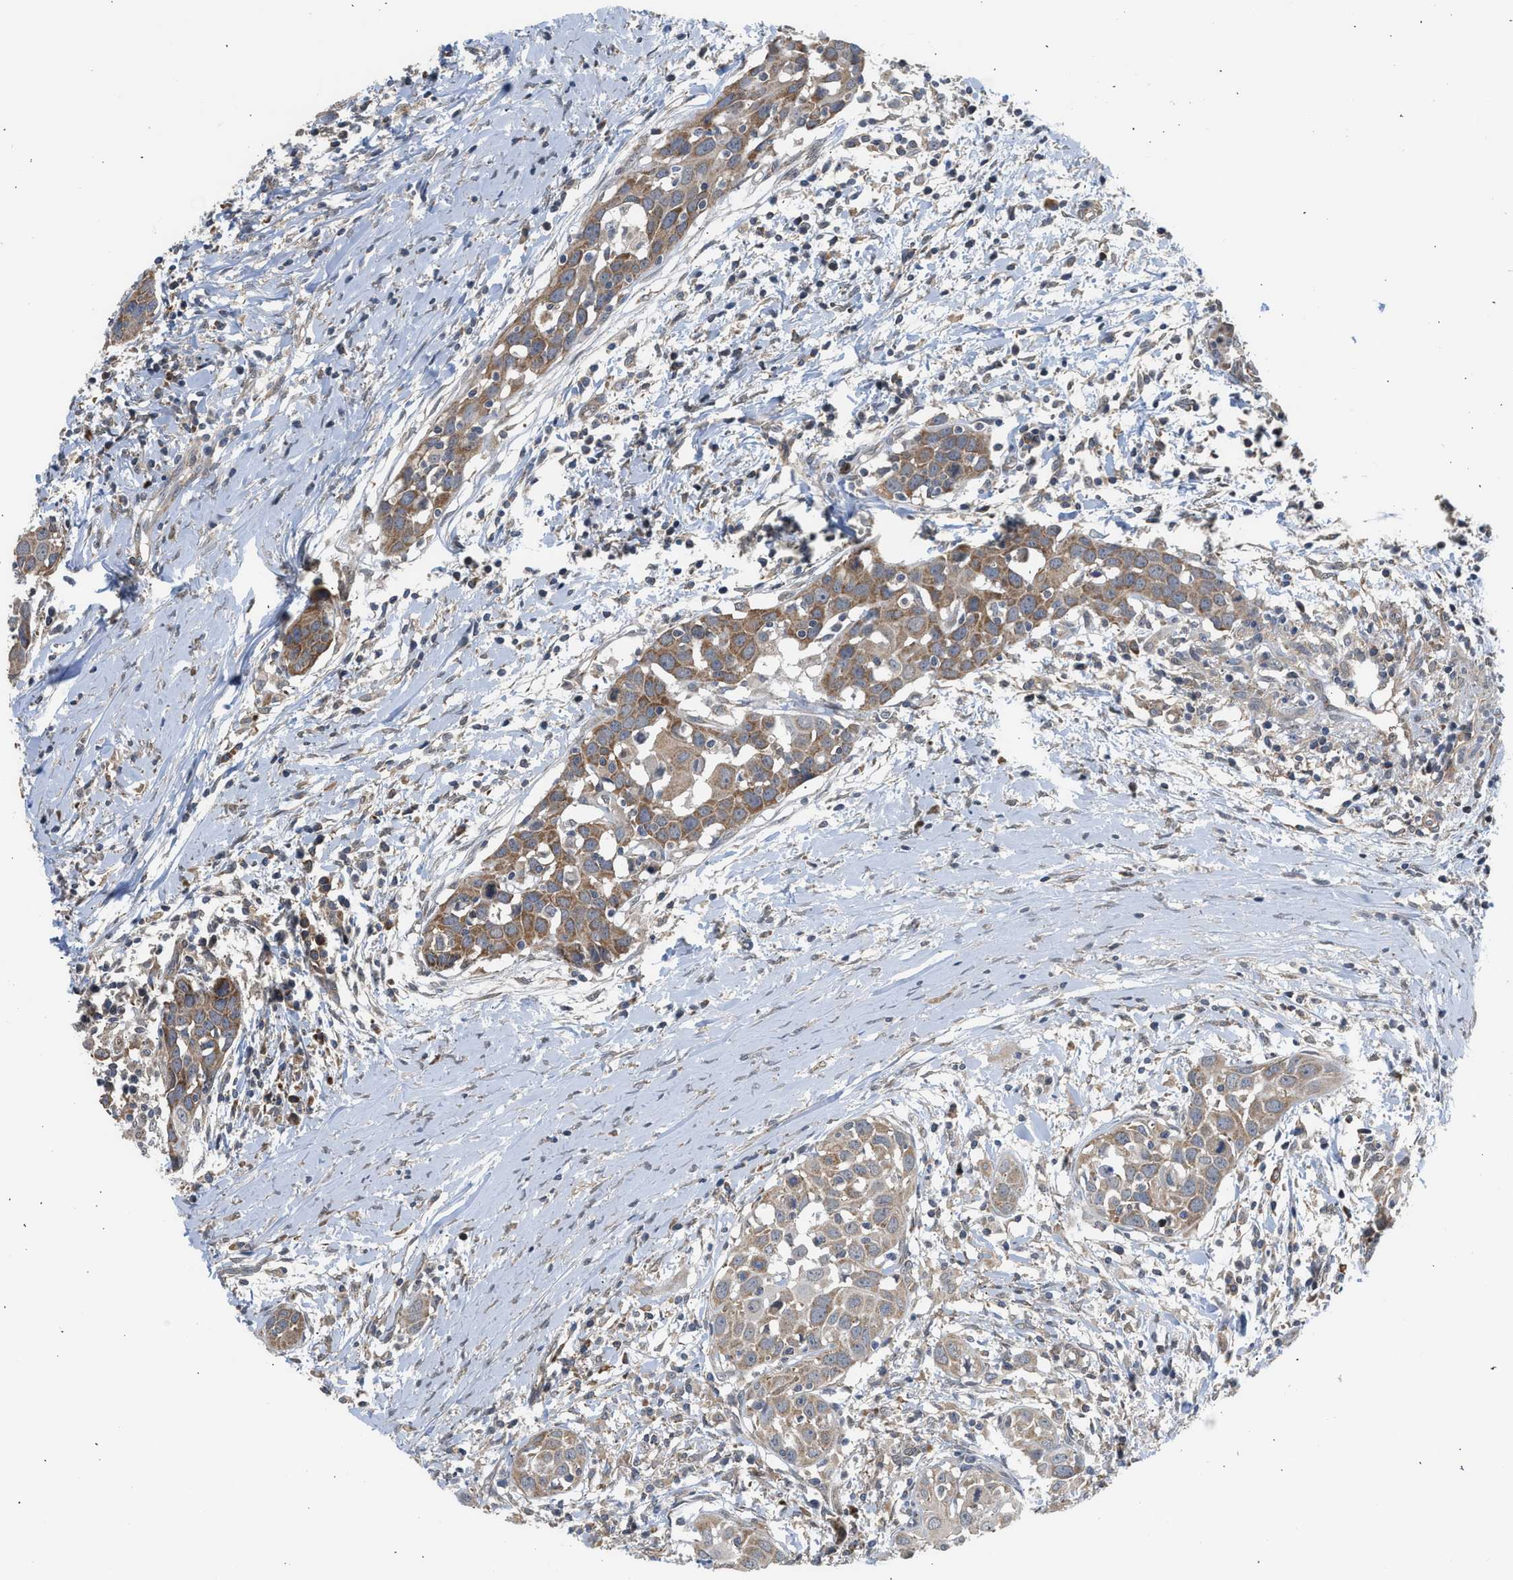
{"staining": {"intensity": "moderate", "quantity": ">75%", "location": "cytoplasmic/membranous"}, "tissue": "head and neck cancer", "cell_type": "Tumor cells", "image_type": "cancer", "snomed": [{"axis": "morphology", "description": "Squamous cell carcinoma, NOS"}, {"axis": "topography", "description": "Oral tissue"}, {"axis": "topography", "description": "Head-Neck"}], "caption": "This image exhibits IHC staining of human head and neck cancer (squamous cell carcinoma), with medium moderate cytoplasmic/membranous positivity in about >75% of tumor cells.", "gene": "POLG2", "patient": {"sex": "female", "age": 50}}